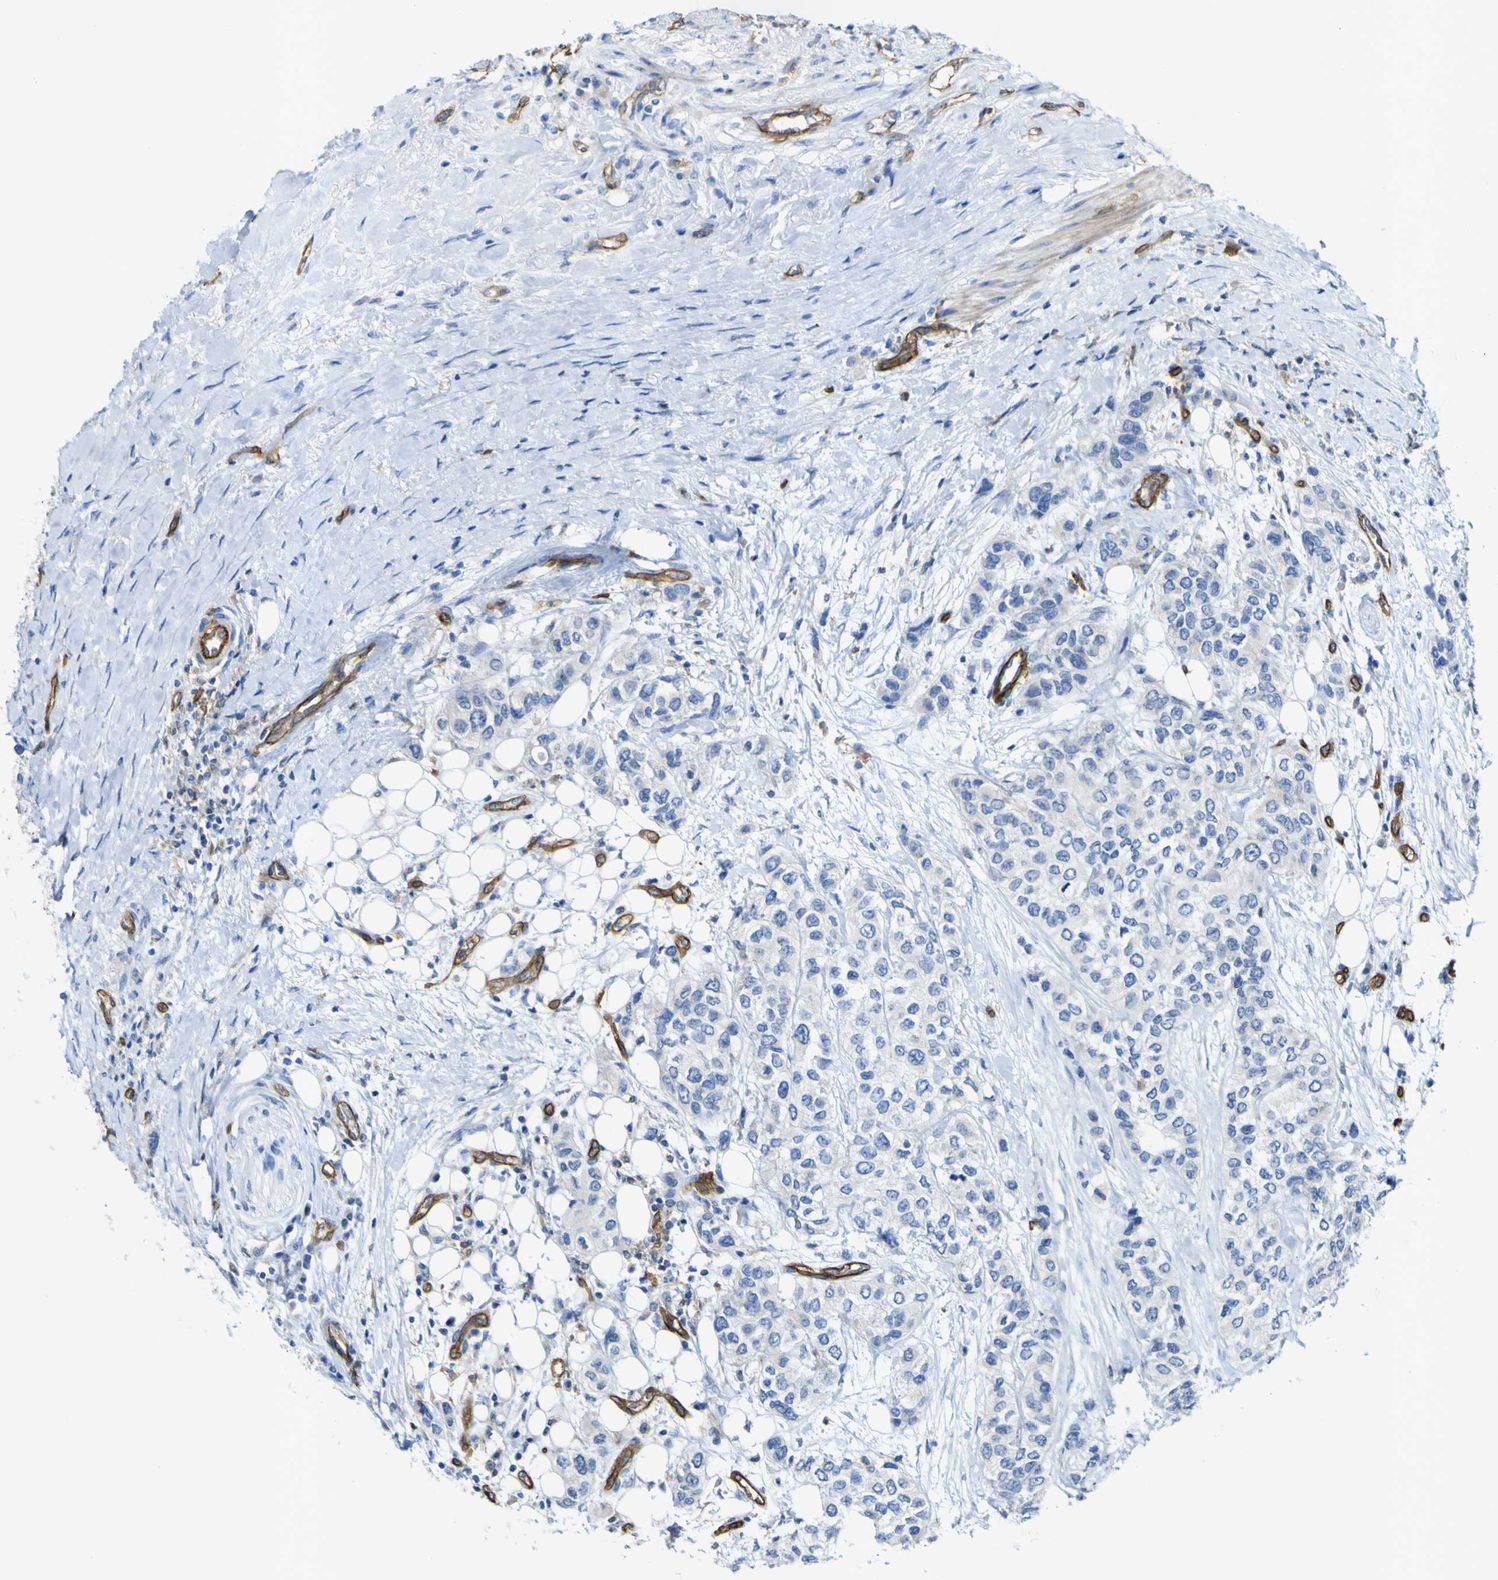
{"staining": {"intensity": "negative", "quantity": "none", "location": "none"}, "tissue": "urothelial cancer", "cell_type": "Tumor cells", "image_type": "cancer", "snomed": [{"axis": "morphology", "description": "Urothelial carcinoma, High grade"}, {"axis": "topography", "description": "Urinary bladder"}], "caption": "Immunohistochemistry (IHC) of human urothelial cancer demonstrates no positivity in tumor cells.", "gene": "CD93", "patient": {"sex": "female", "age": 56}}